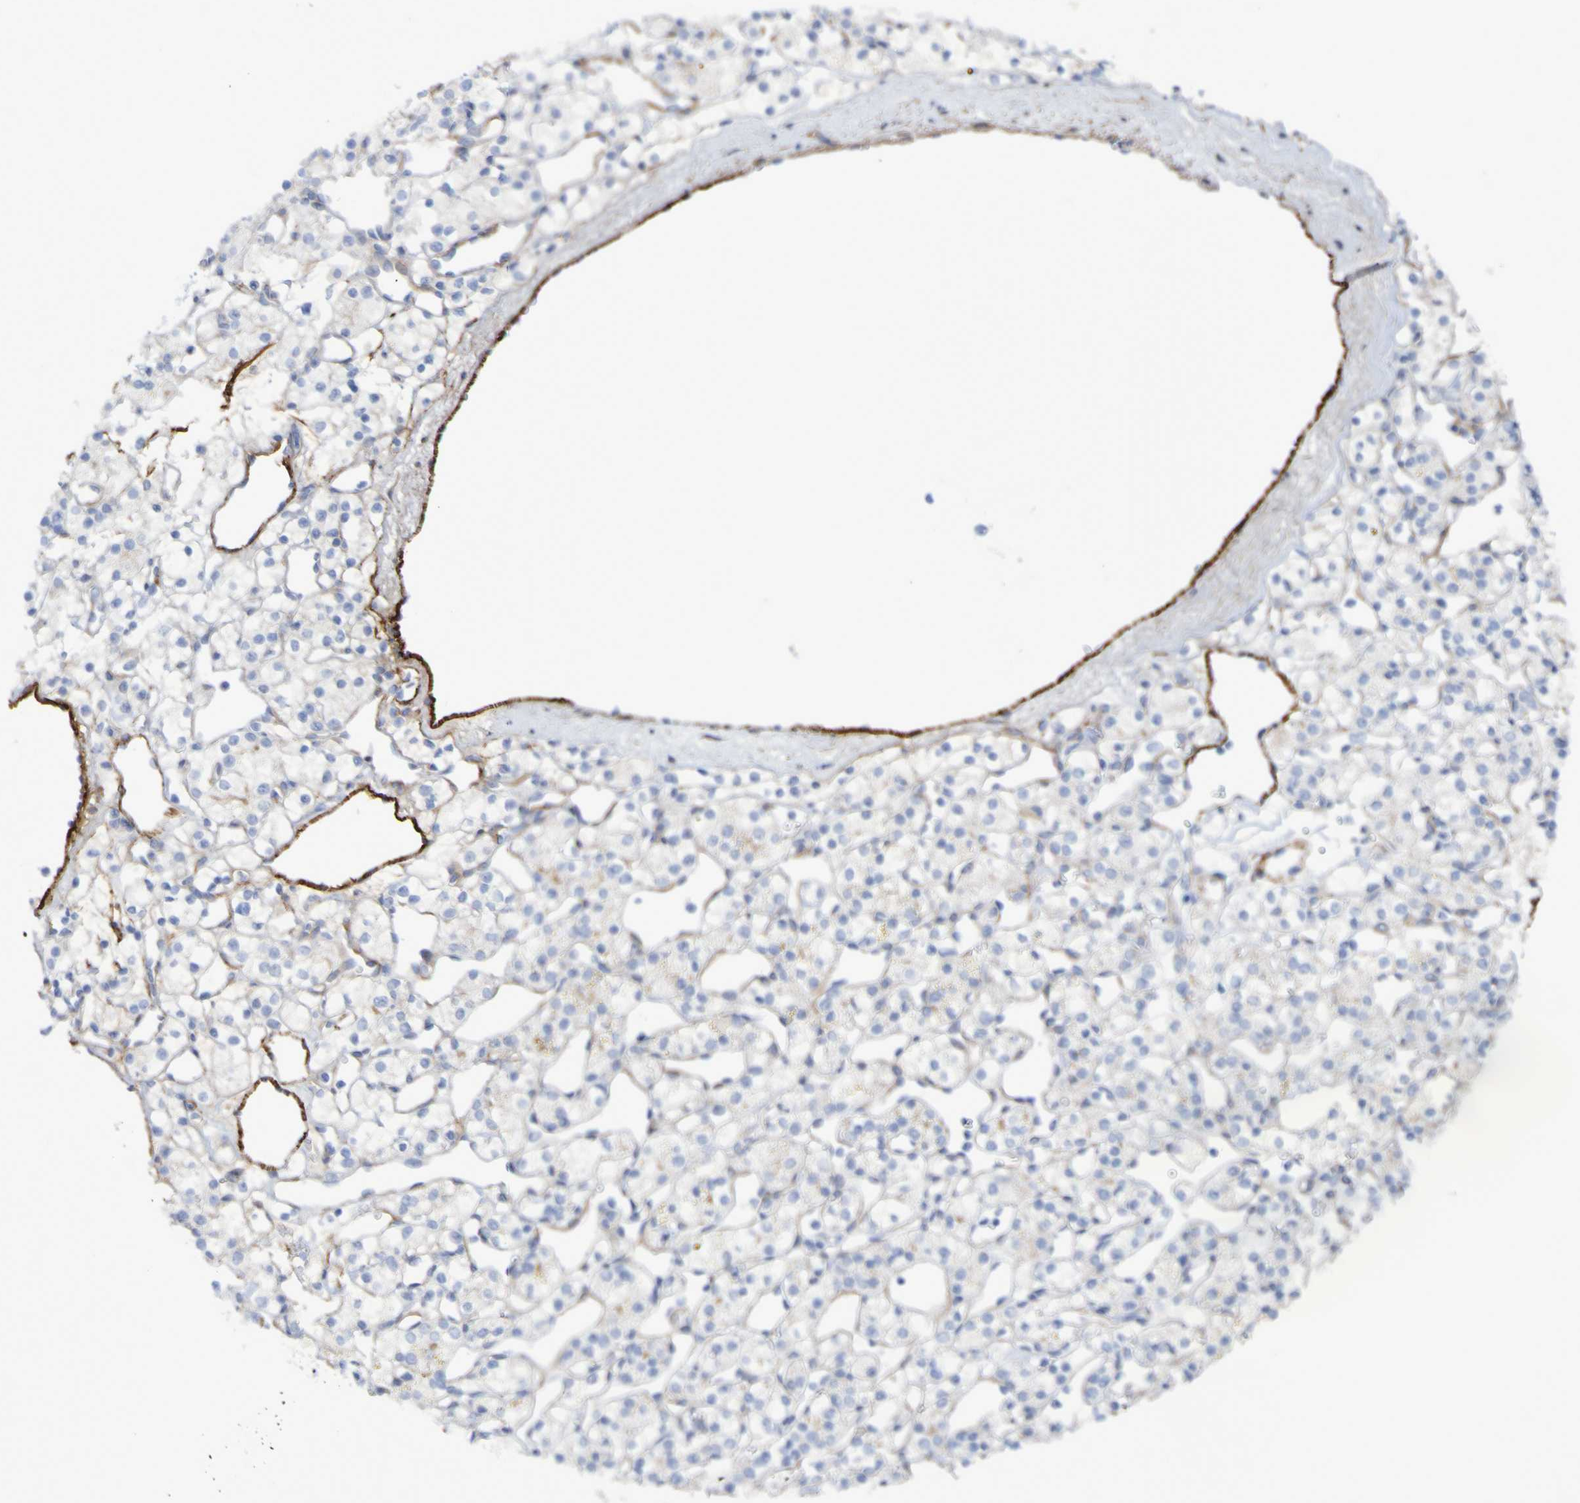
{"staining": {"intensity": "weak", "quantity": "<25%", "location": "cytoplasmic/membranous"}, "tissue": "renal cancer", "cell_type": "Tumor cells", "image_type": "cancer", "snomed": [{"axis": "morphology", "description": "Adenocarcinoma, NOS"}, {"axis": "topography", "description": "Kidney"}], "caption": "Immunohistochemistry (IHC) of human renal cancer (adenocarcinoma) demonstrates no expression in tumor cells.", "gene": "LPP", "patient": {"sex": "female", "age": 60}}